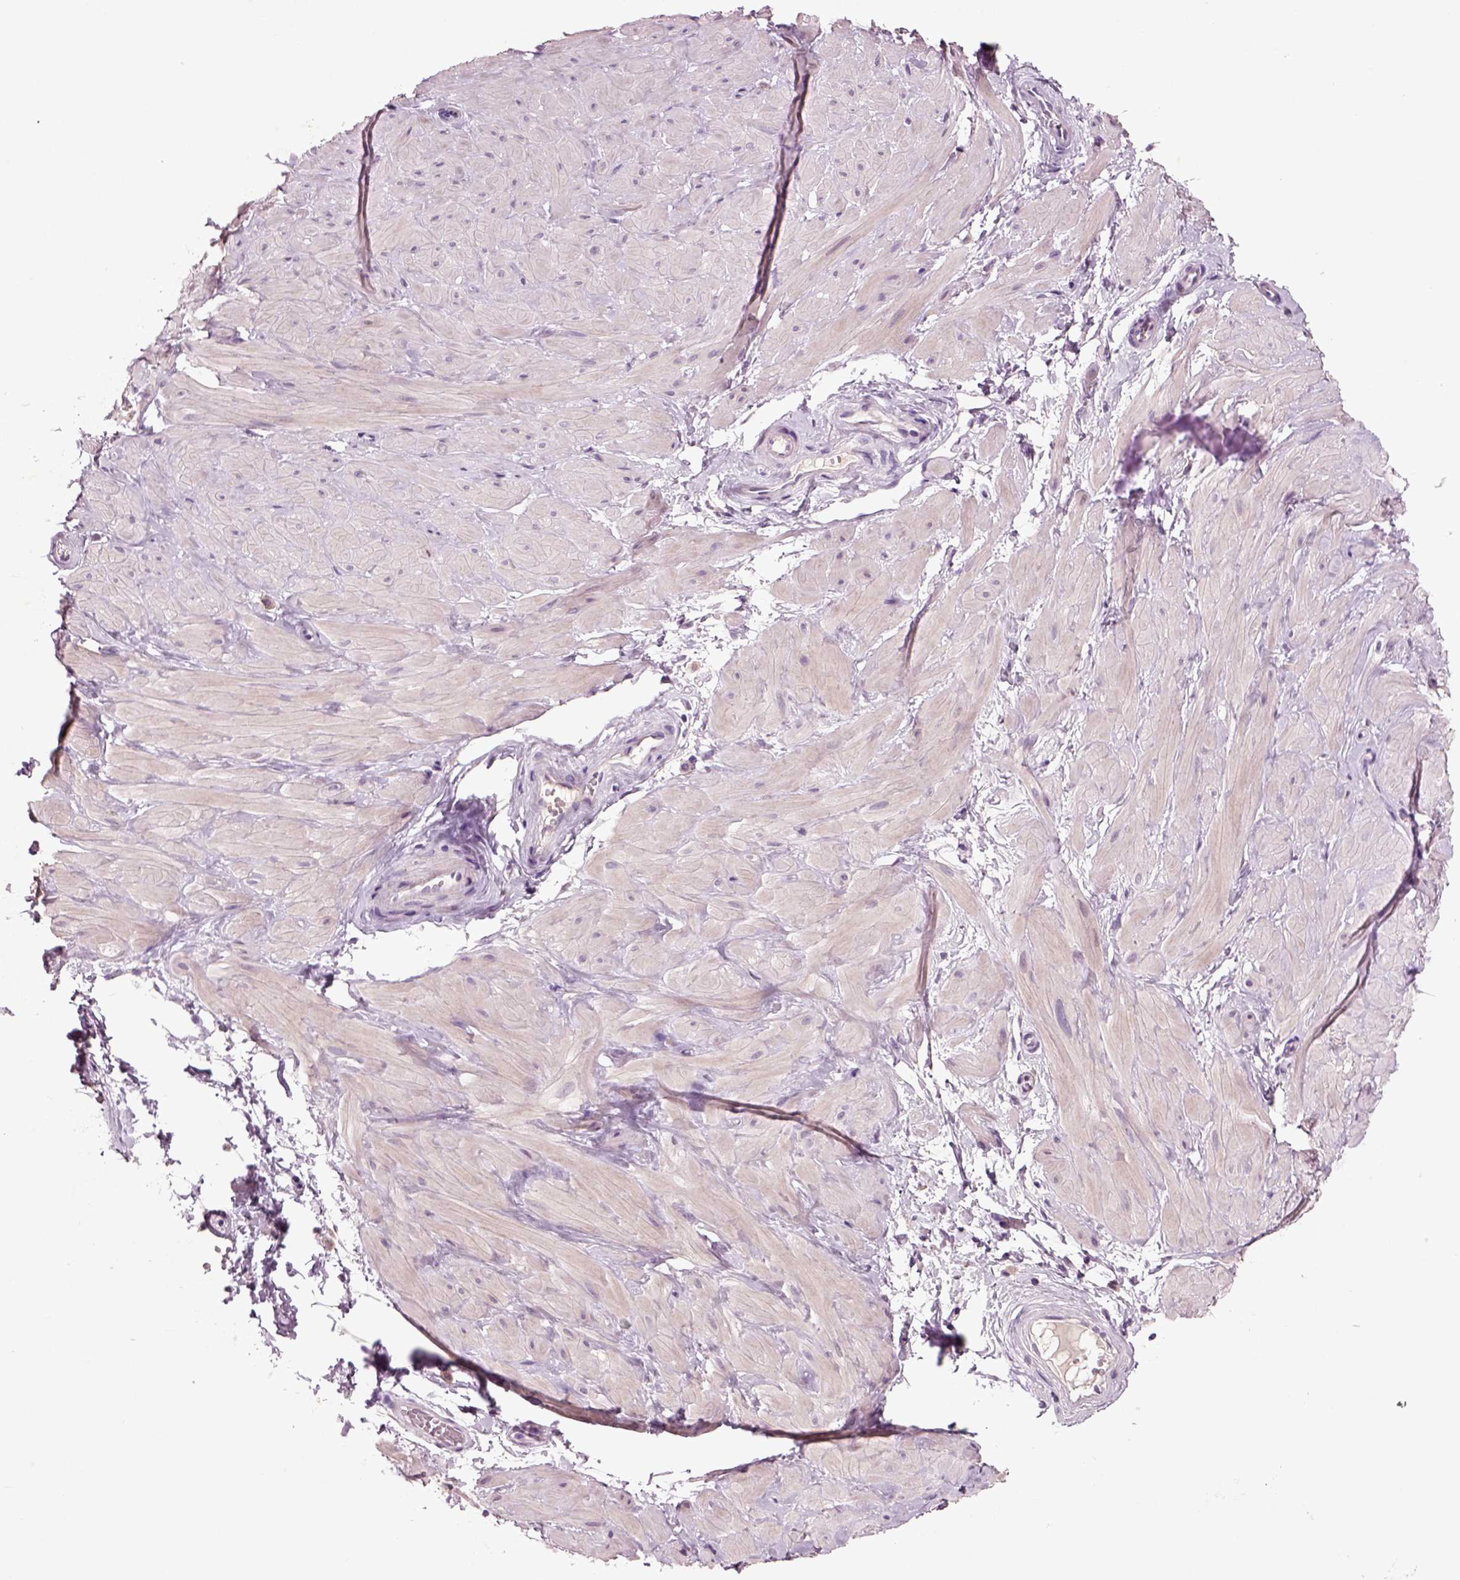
{"staining": {"intensity": "negative", "quantity": "none", "location": "none"}, "tissue": "adipose tissue", "cell_type": "Adipocytes", "image_type": "normal", "snomed": [{"axis": "morphology", "description": "Normal tissue, NOS"}, {"axis": "topography", "description": "Smooth muscle"}, {"axis": "topography", "description": "Peripheral nerve tissue"}], "caption": "IHC of benign human adipose tissue exhibits no positivity in adipocytes.", "gene": "CRHR1", "patient": {"sex": "male", "age": 22}}